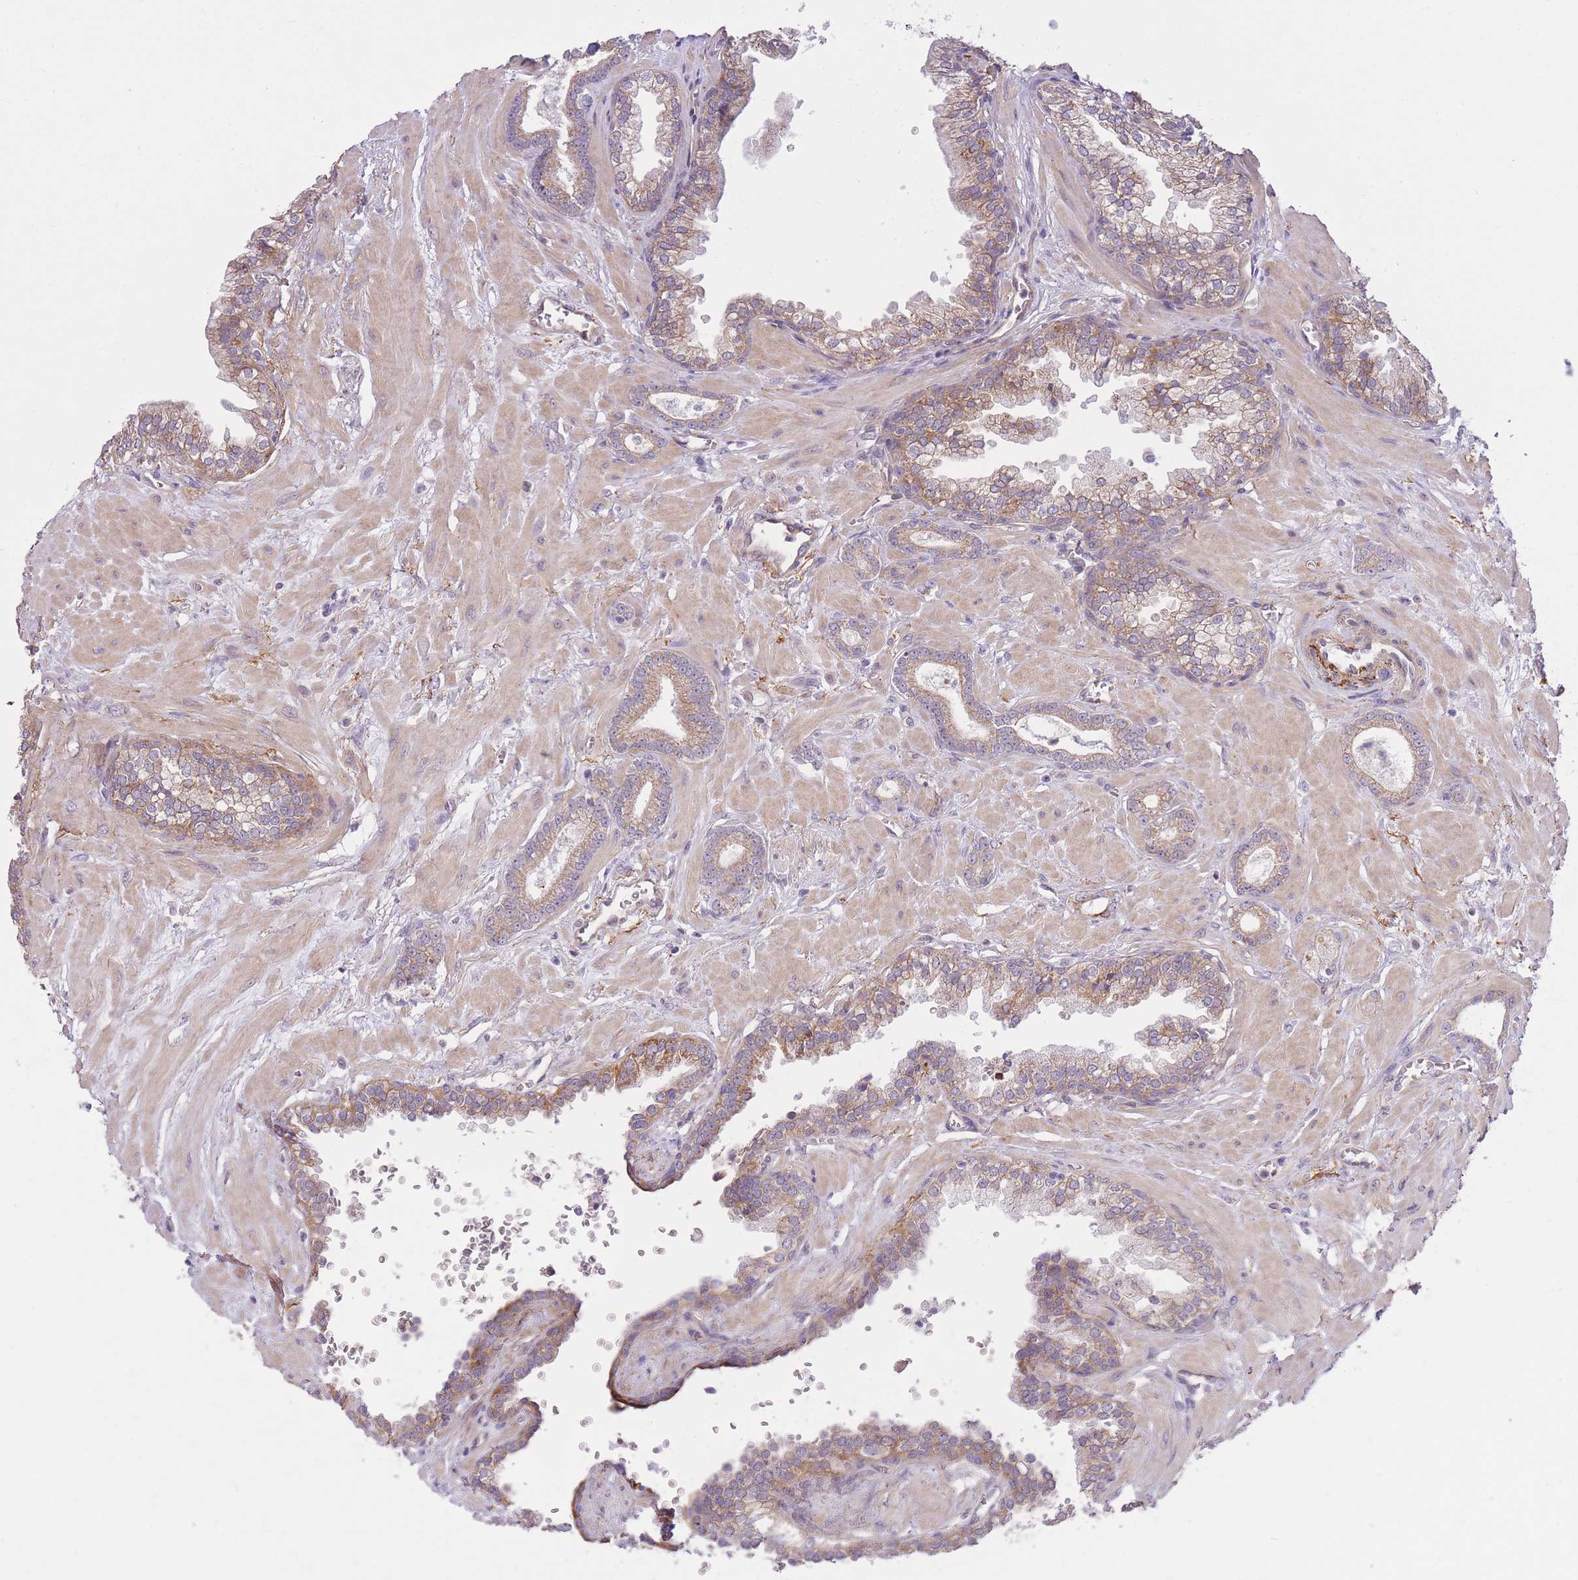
{"staining": {"intensity": "moderate", "quantity": ">75%", "location": "cytoplasmic/membranous"}, "tissue": "prostate cancer", "cell_type": "Tumor cells", "image_type": "cancer", "snomed": [{"axis": "morphology", "description": "Adenocarcinoma, Low grade"}, {"axis": "topography", "description": "Prostate"}], "caption": "There is medium levels of moderate cytoplasmic/membranous expression in tumor cells of adenocarcinoma (low-grade) (prostate), as demonstrated by immunohistochemical staining (brown color).", "gene": "REV1", "patient": {"sex": "male", "age": 60}}